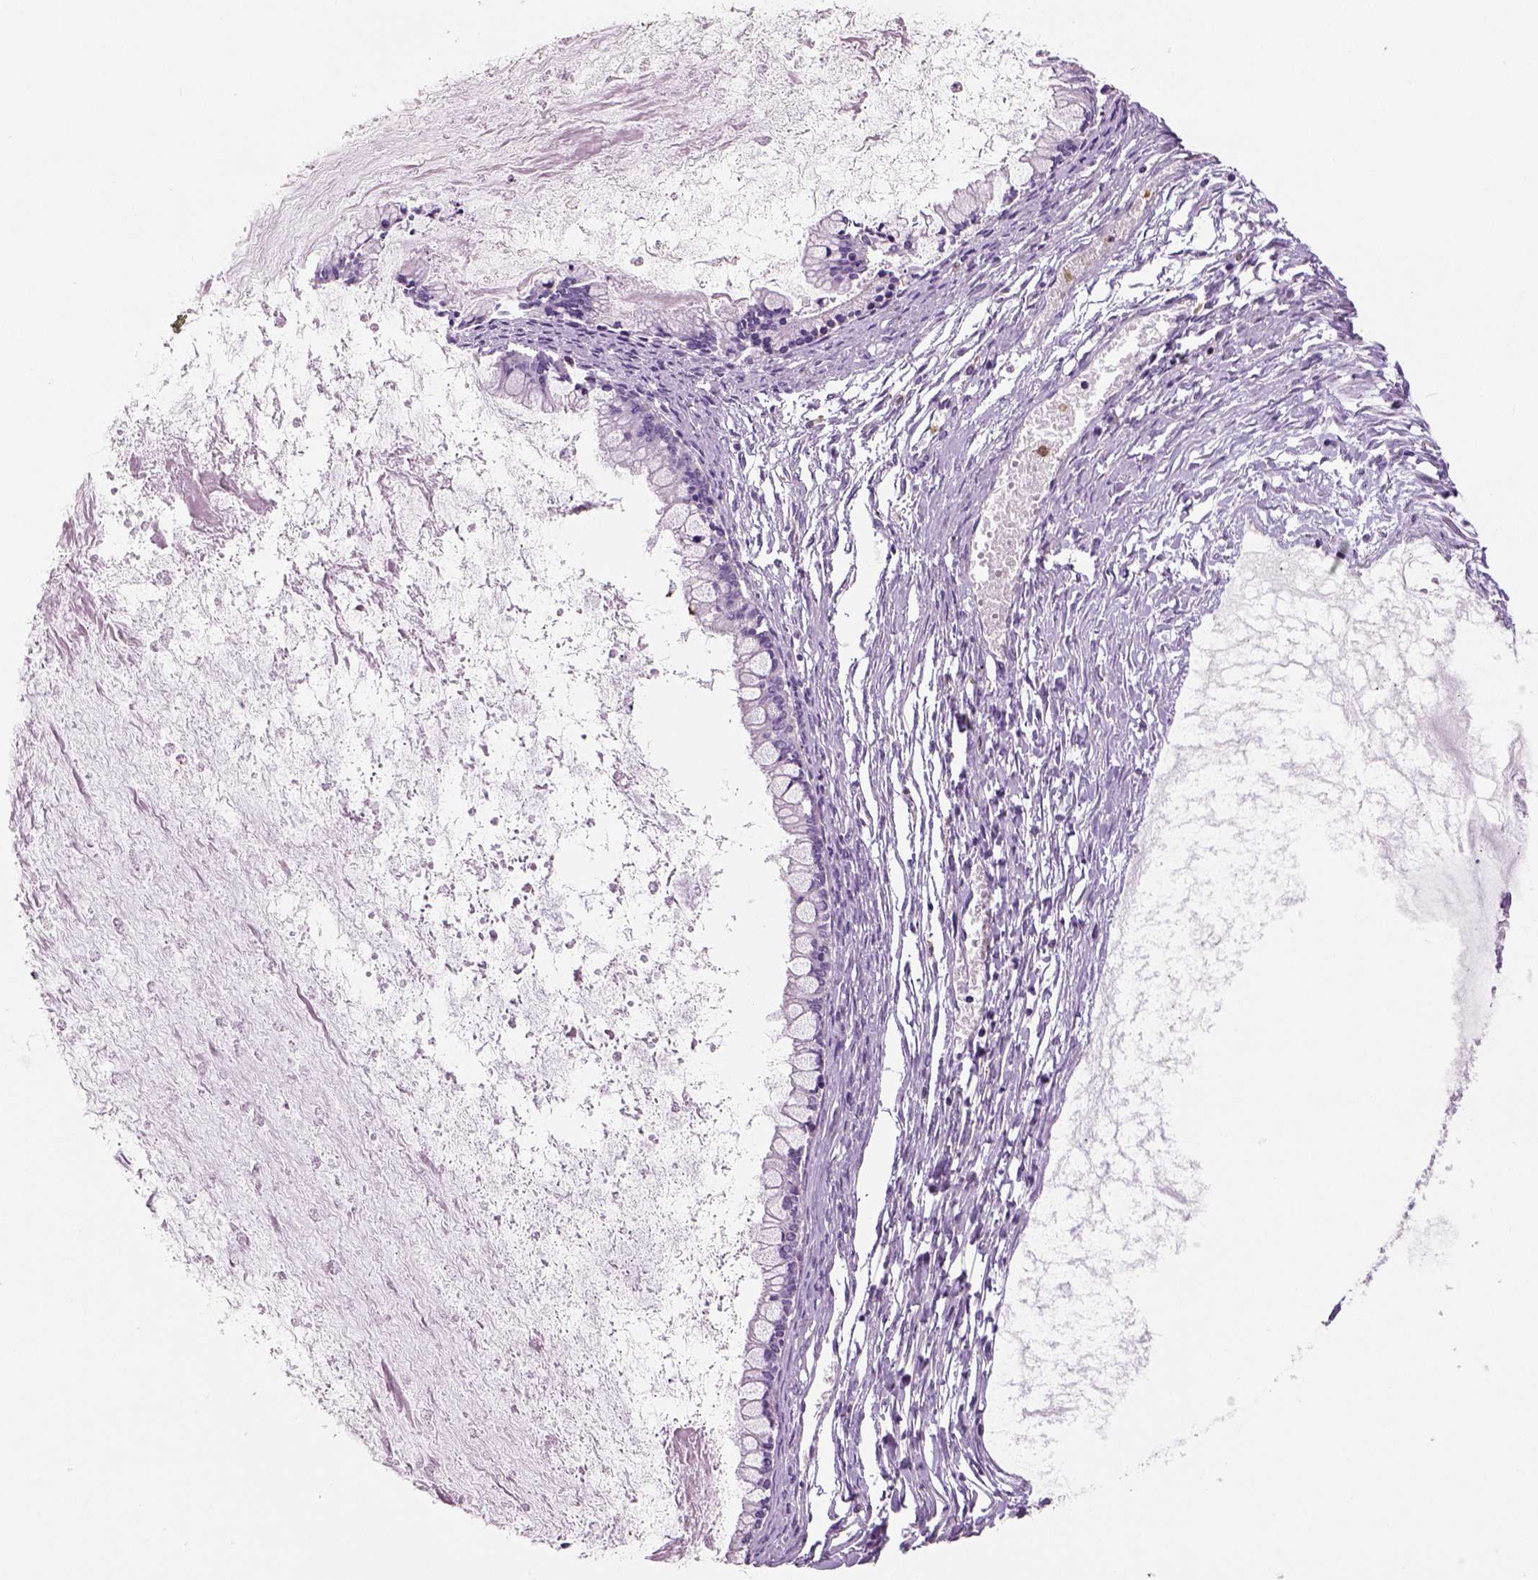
{"staining": {"intensity": "negative", "quantity": "none", "location": "none"}, "tissue": "ovarian cancer", "cell_type": "Tumor cells", "image_type": "cancer", "snomed": [{"axis": "morphology", "description": "Cystadenocarcinoma, mucinous, NOS"}, {"axis": "topography", "description": "Ovary"}], "caption": "This is an immunohistochemistry (IHC) photomicrograph of ovarian cancer. There is no staining in tumor cells.", "gene": "NECAB2", "patient": {"sex": "female", "age": 67}}